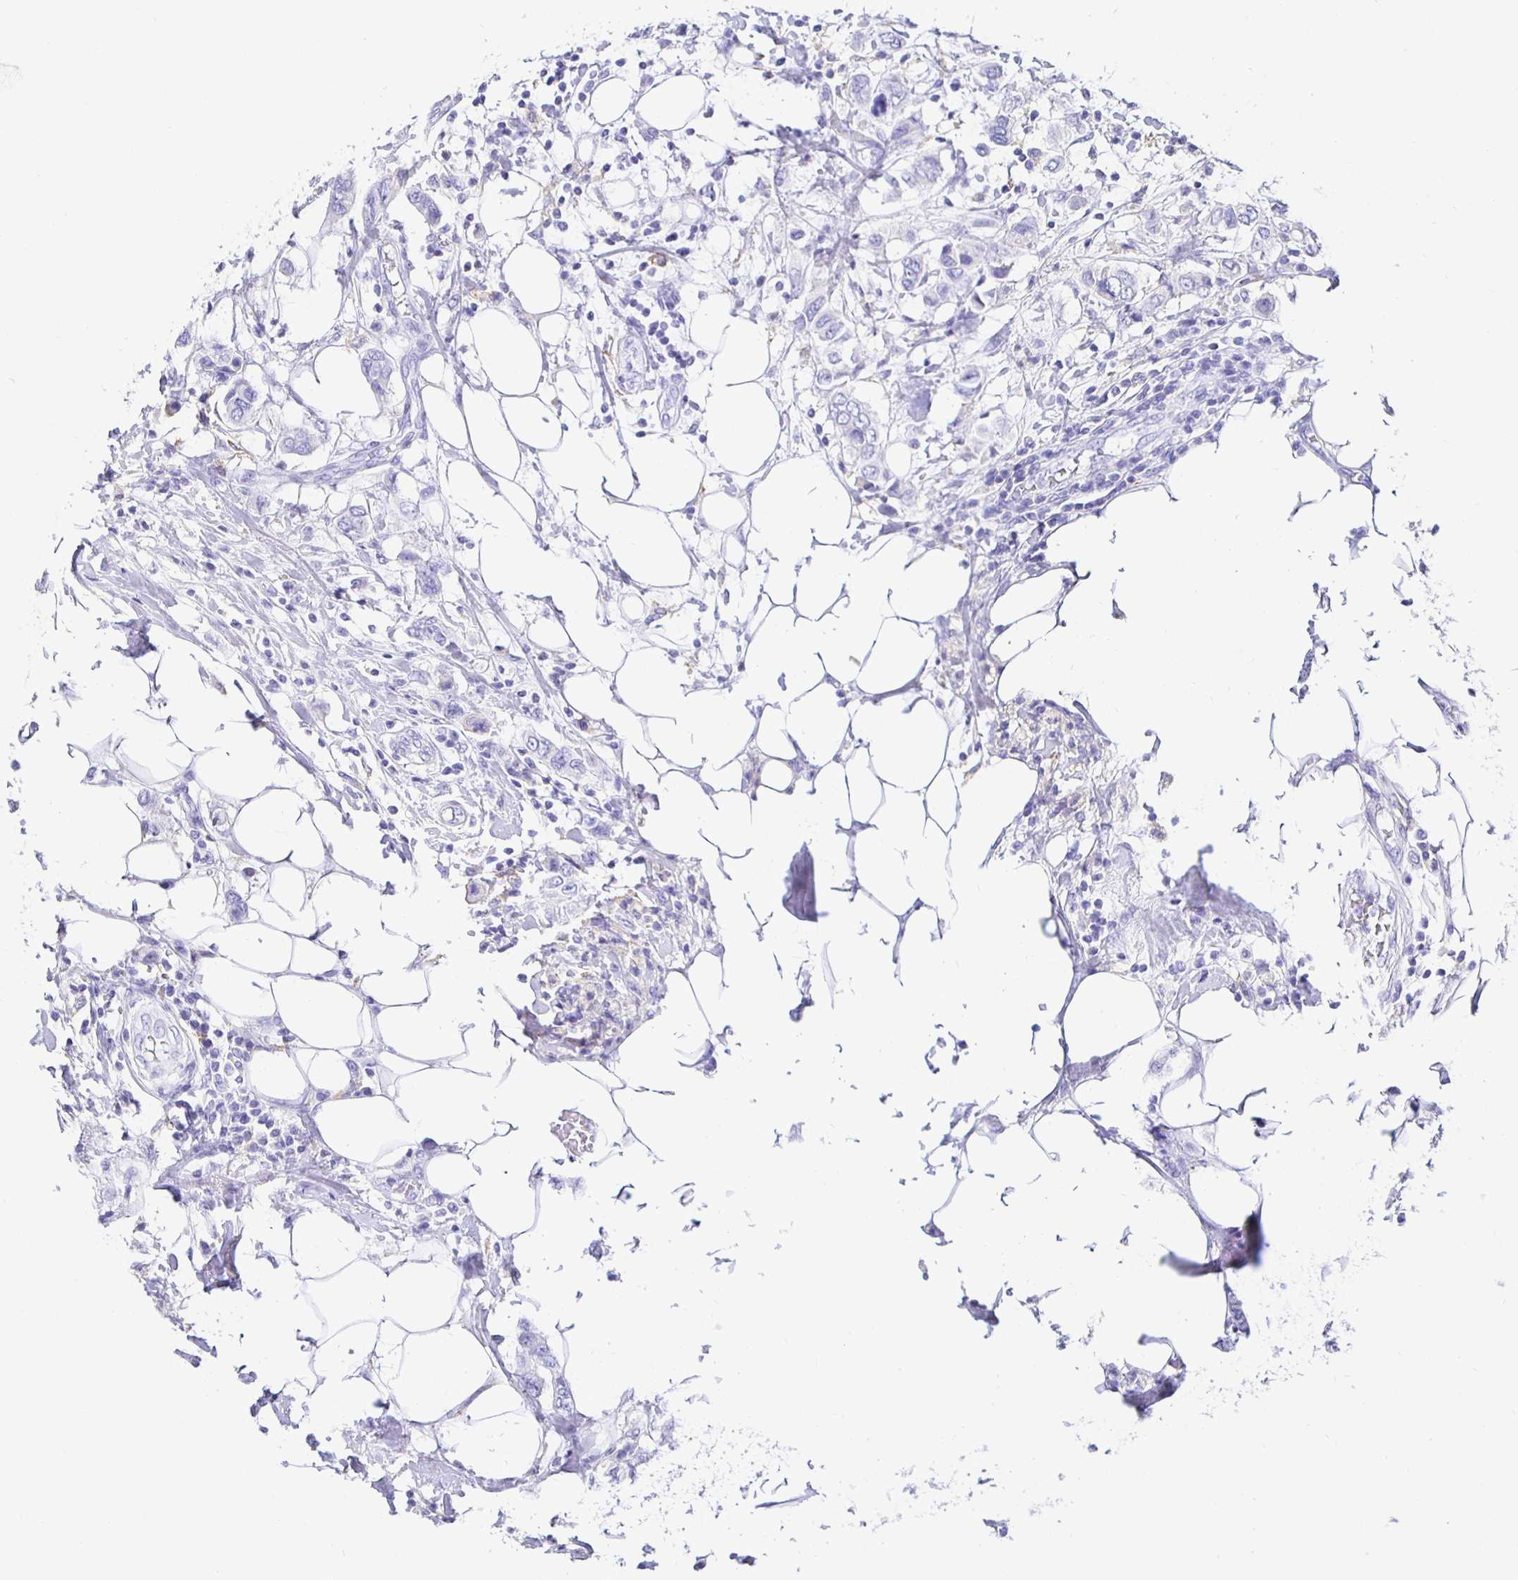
{"staining": {"intensity": "negative", "quantity": "none", "location": "none"}, "tissue": "breast cancer", "cell_type": "Tumor cells", "image_type": "cancer", "snomed": [{"axis": "morphology", "description": "Lobular carcinoma"}, {"axis": "topography", "description": "Breast"}], "caption": "Tumor cells are negative for protein expression in human breast lobular carcinoma.", "gene": "UMOD", "patient": {"sex": "female", "age": 51}}